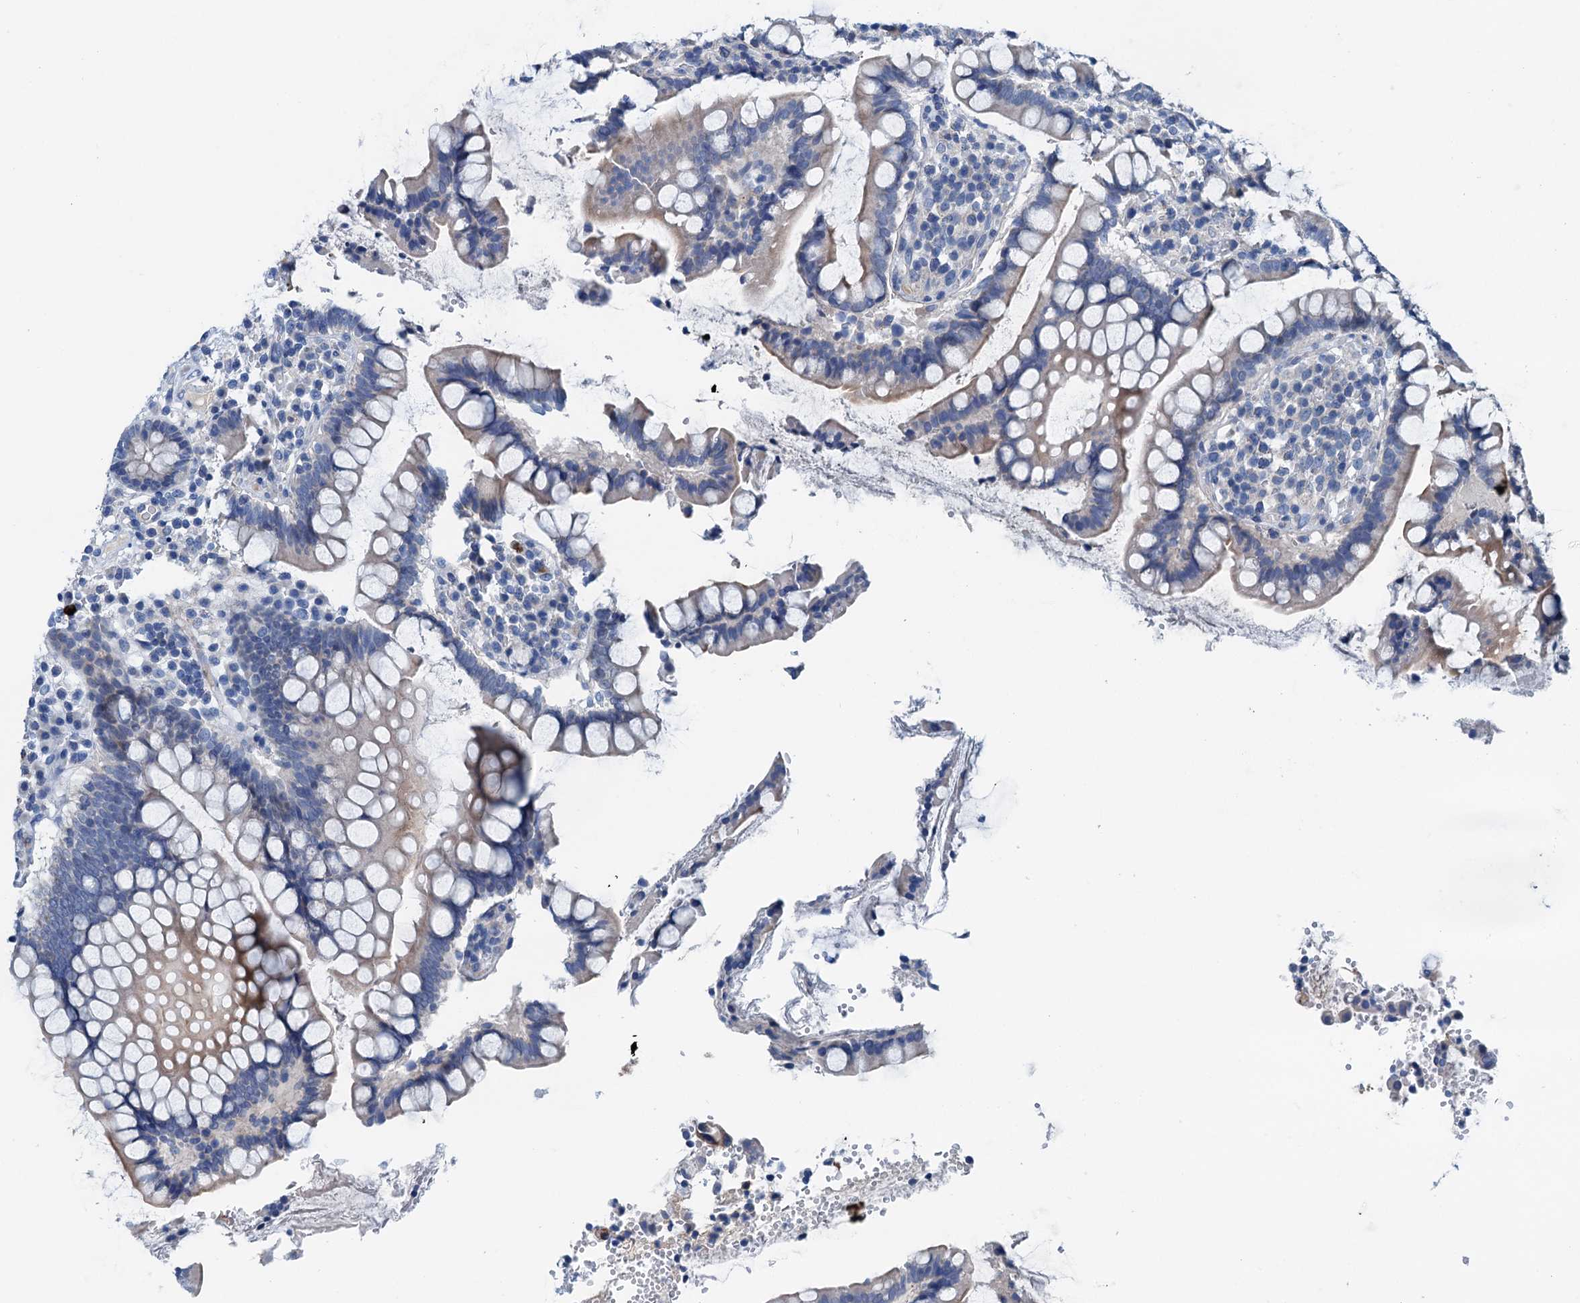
{"staining": {"intensity": "negative", "quantity": "none", "location": "none"}, "tissue": "colon", "cell_type": "Endothelial cells", "image_type": "normal", "snomed": [{"axis": "morphology", "description": "Normal tissue, NOS"}, {"axis": "topography", "description": "Colon"}], "caption": "Colon stained for a protein using IHC demonstrates no expression endothelial cells.", "gene": "KNDC1", "patient": {"sex": "female", "age": 79}}